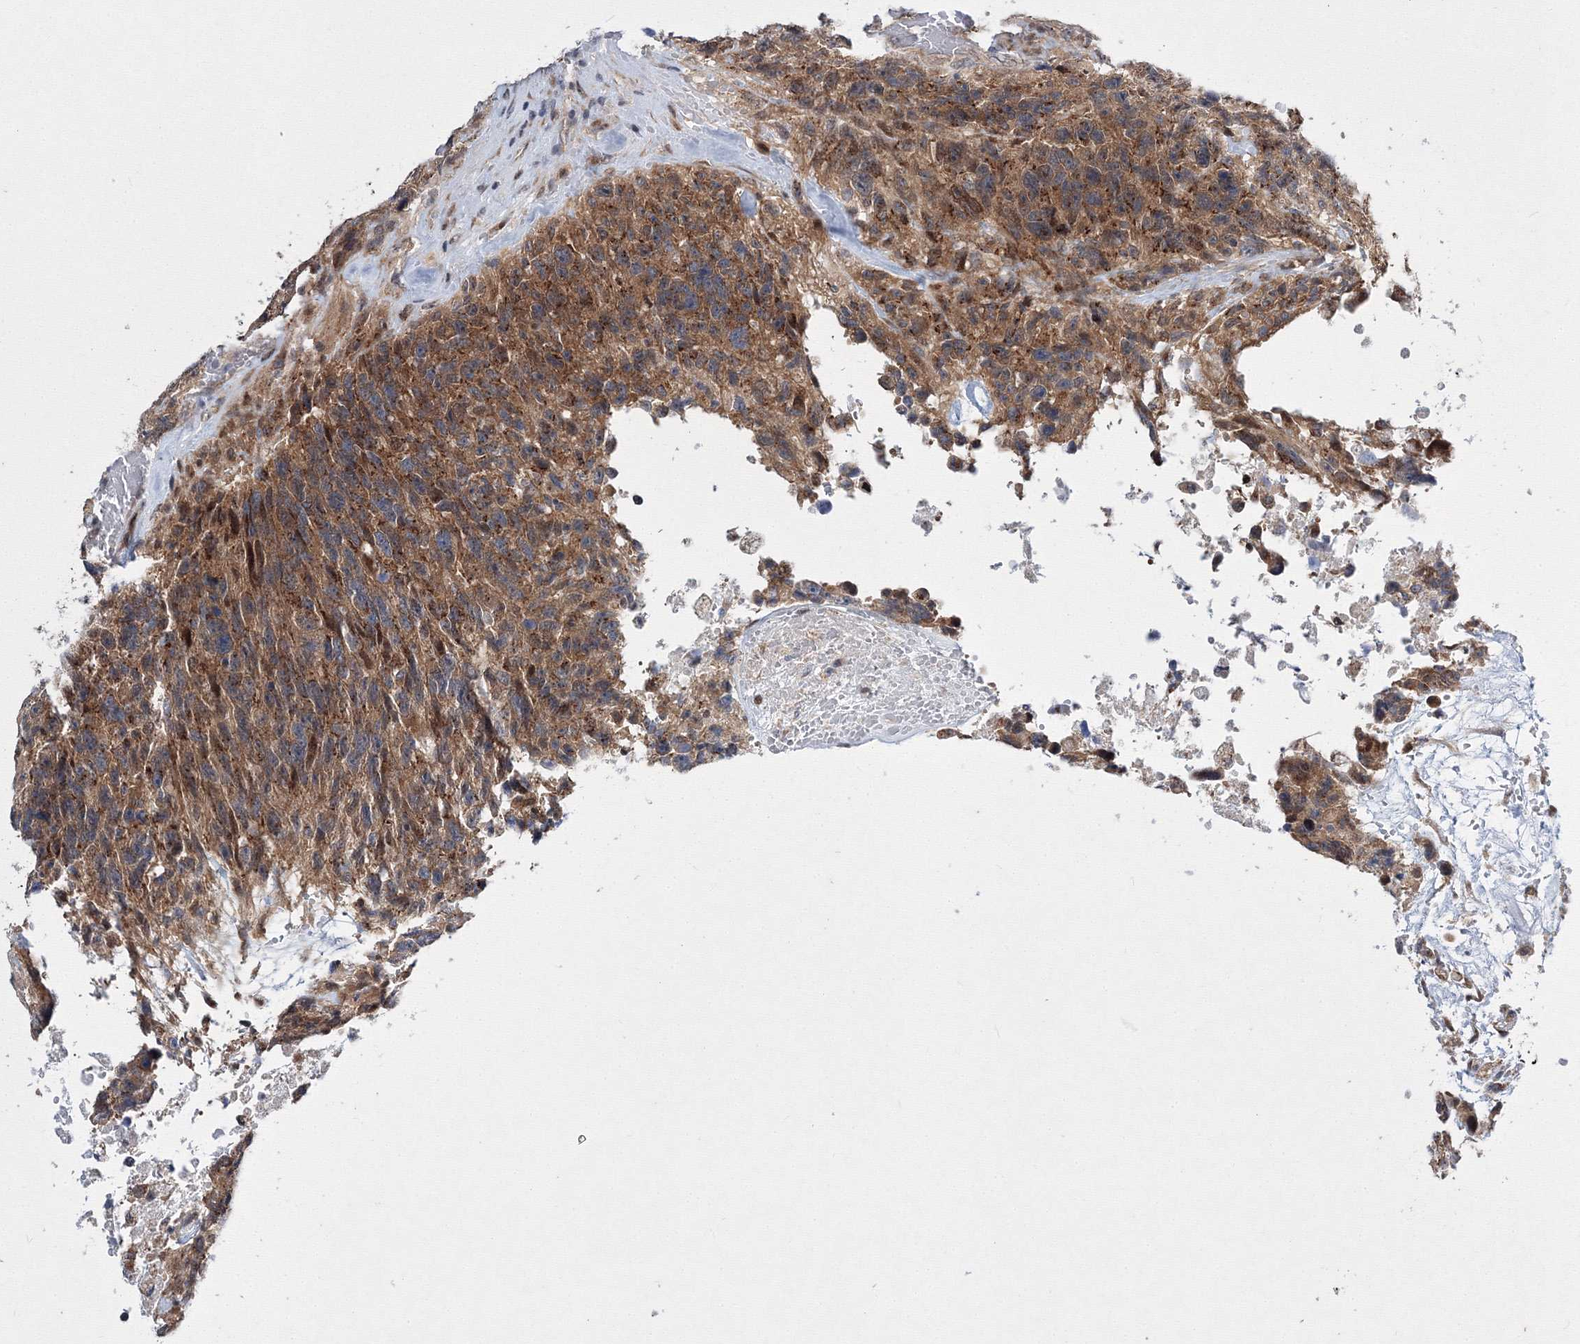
{"staining": {"intensity": "moderate", "quantity": ">75%", "location": "cytoplasmic/membranous"}, "tissue": "glioma", "cell_type": "Tumor cells", "image_type": "cancer", "snomed": [{"axis": "morphology", "description": "Glioma, malignant, High grade"}, {"axis": "topography", "description": "Brain"}], "caption": "Approximately >75% of tumor cells in malignant high-grade glioma display moderate cytoplasmic/membranous protein positivity as visualized by brown immunohistochemical staining.", "gene": "GPN1", "patient": {"sex": "male", "age": 69}}